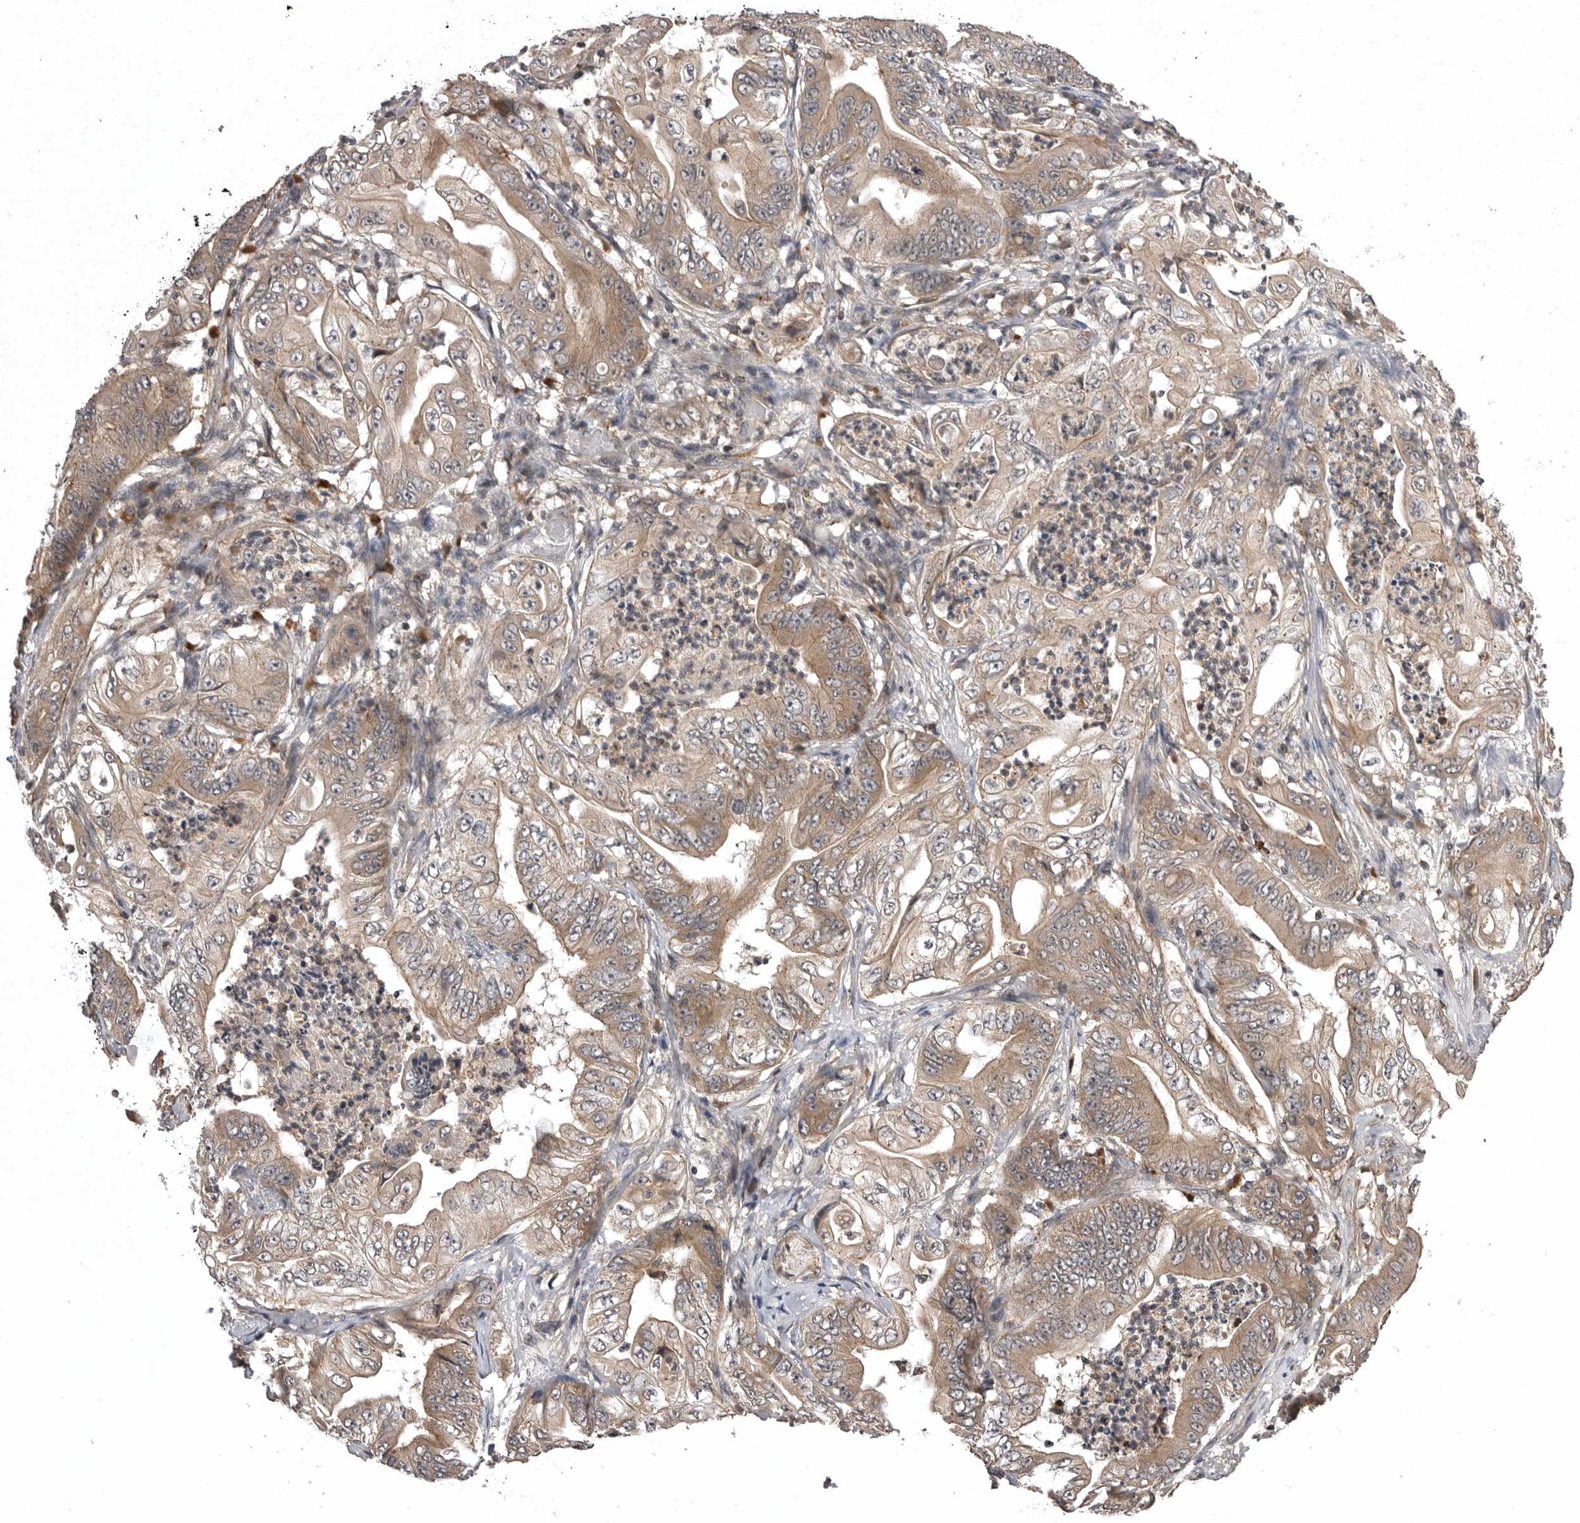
{"staining": {"intensity": "moderate", "quantity": ">75%", "location": "cytoplasmic/membranous"}, "tissue": "stomach cancer", "cell_type": "Tumor cells", "image_type": "cancer", "snomed": [{"axis": "morphology", "description": "Adenocarcinoma, NOS"}, {"axis": "topography", "description": "Stomach"}], "caption": "Approximately >75% of tumor cells in human stomach adenocarcinoma reveal moderate cytoplasmic/membranous protein expression as visualized by brown immunohistochemical staining.", "gene": "AOAH", "patient": {"sex": "female", "age": 73}}